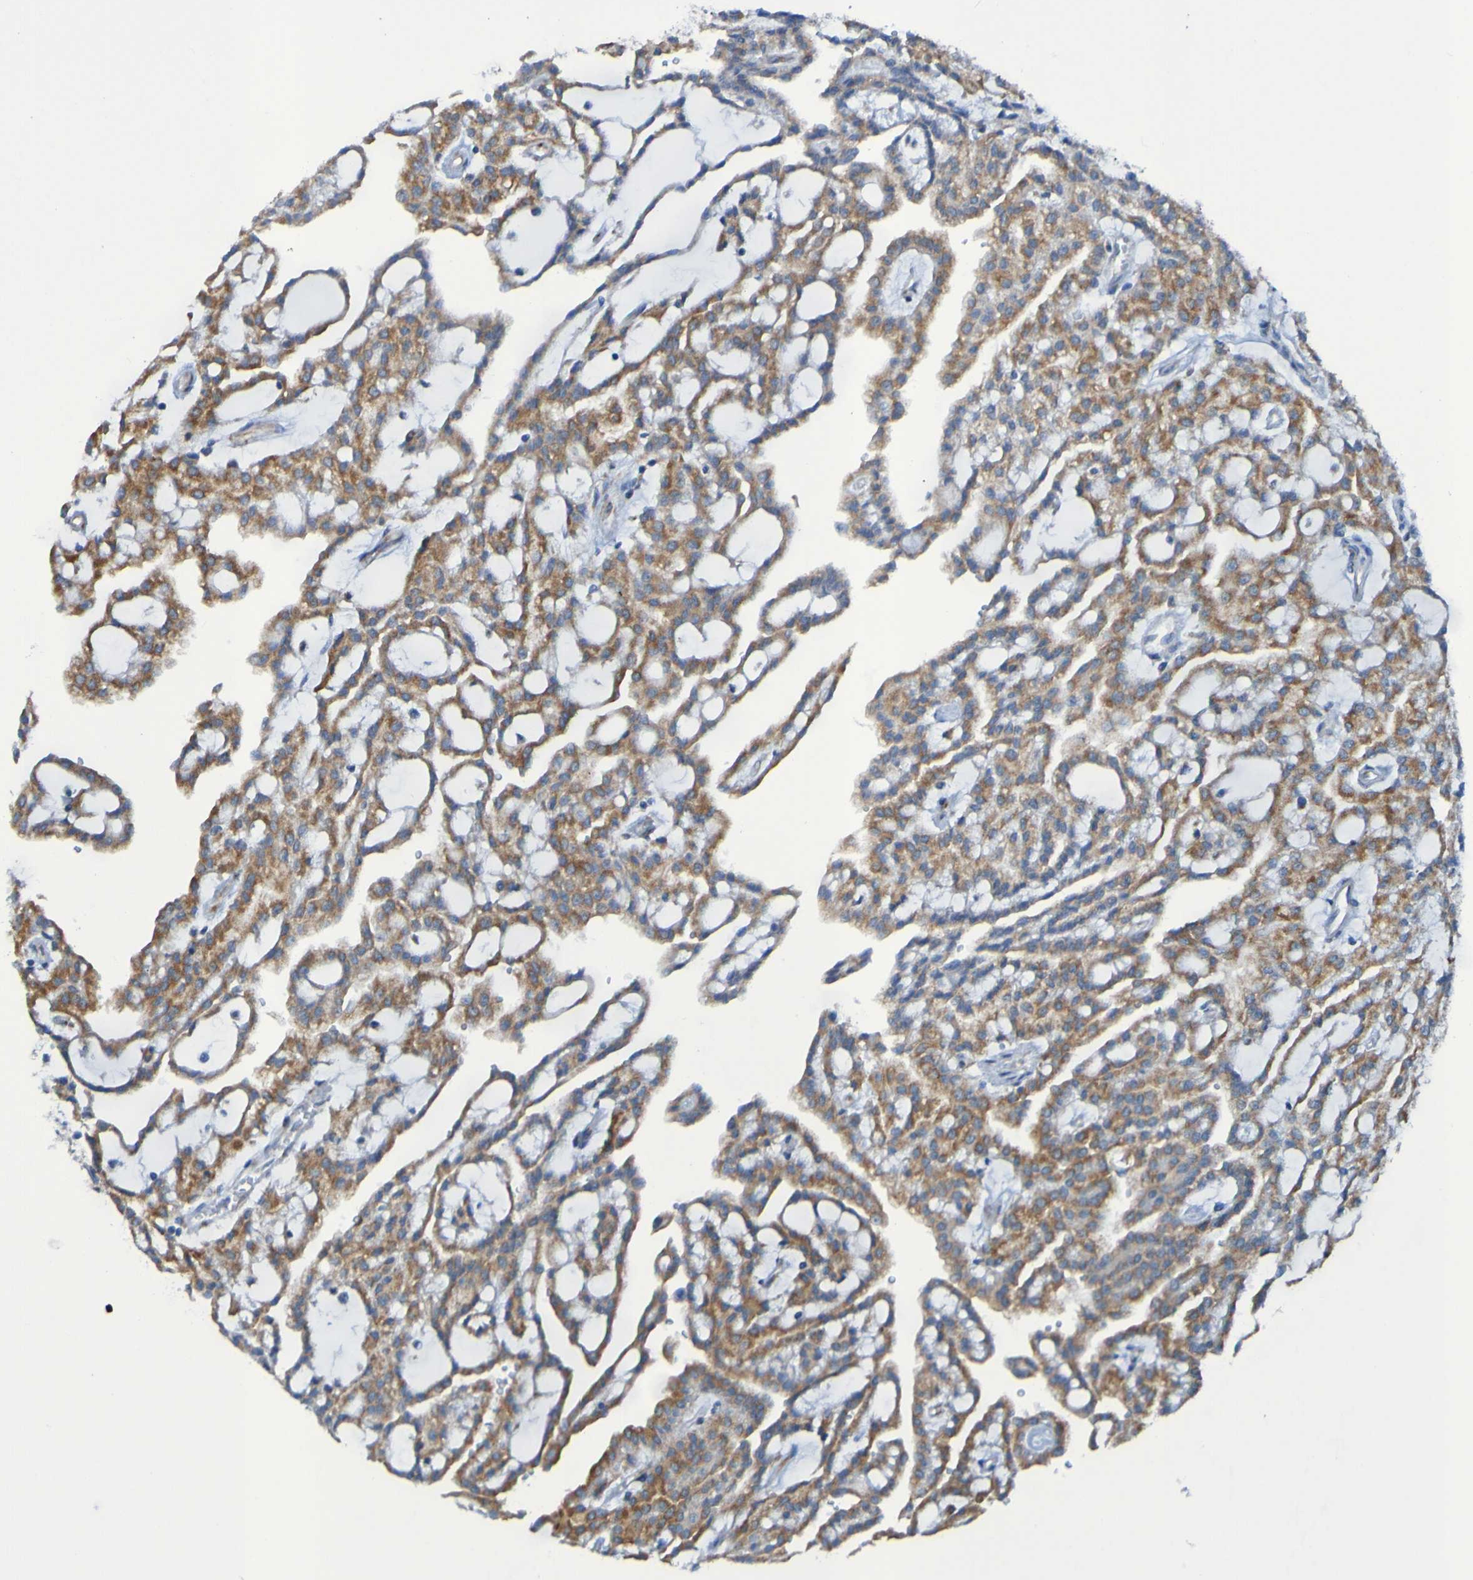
{"staining": {"intensity": "moderate", "quantity": ">75%", "location": "cytoplasmic/membranous"}, "tissue": "renal cancer", "cell_type": "Tumor cells", "image_type": "cancer", "snomed": [{"axis": "morphology", "description": "Adenocarcinoma, NOS"}, {"axis": "topography", "description": "Kidney"}], "caption": "Immunohistochemistry micrograph of renal cancer stained for a protein (brown), which exhibits medium levels of moderate cytoplasmic/membranous staining in about >75% of tumor cells.", "gene": "FKBP3", "patient": {"sex": "male", "age": 63}}